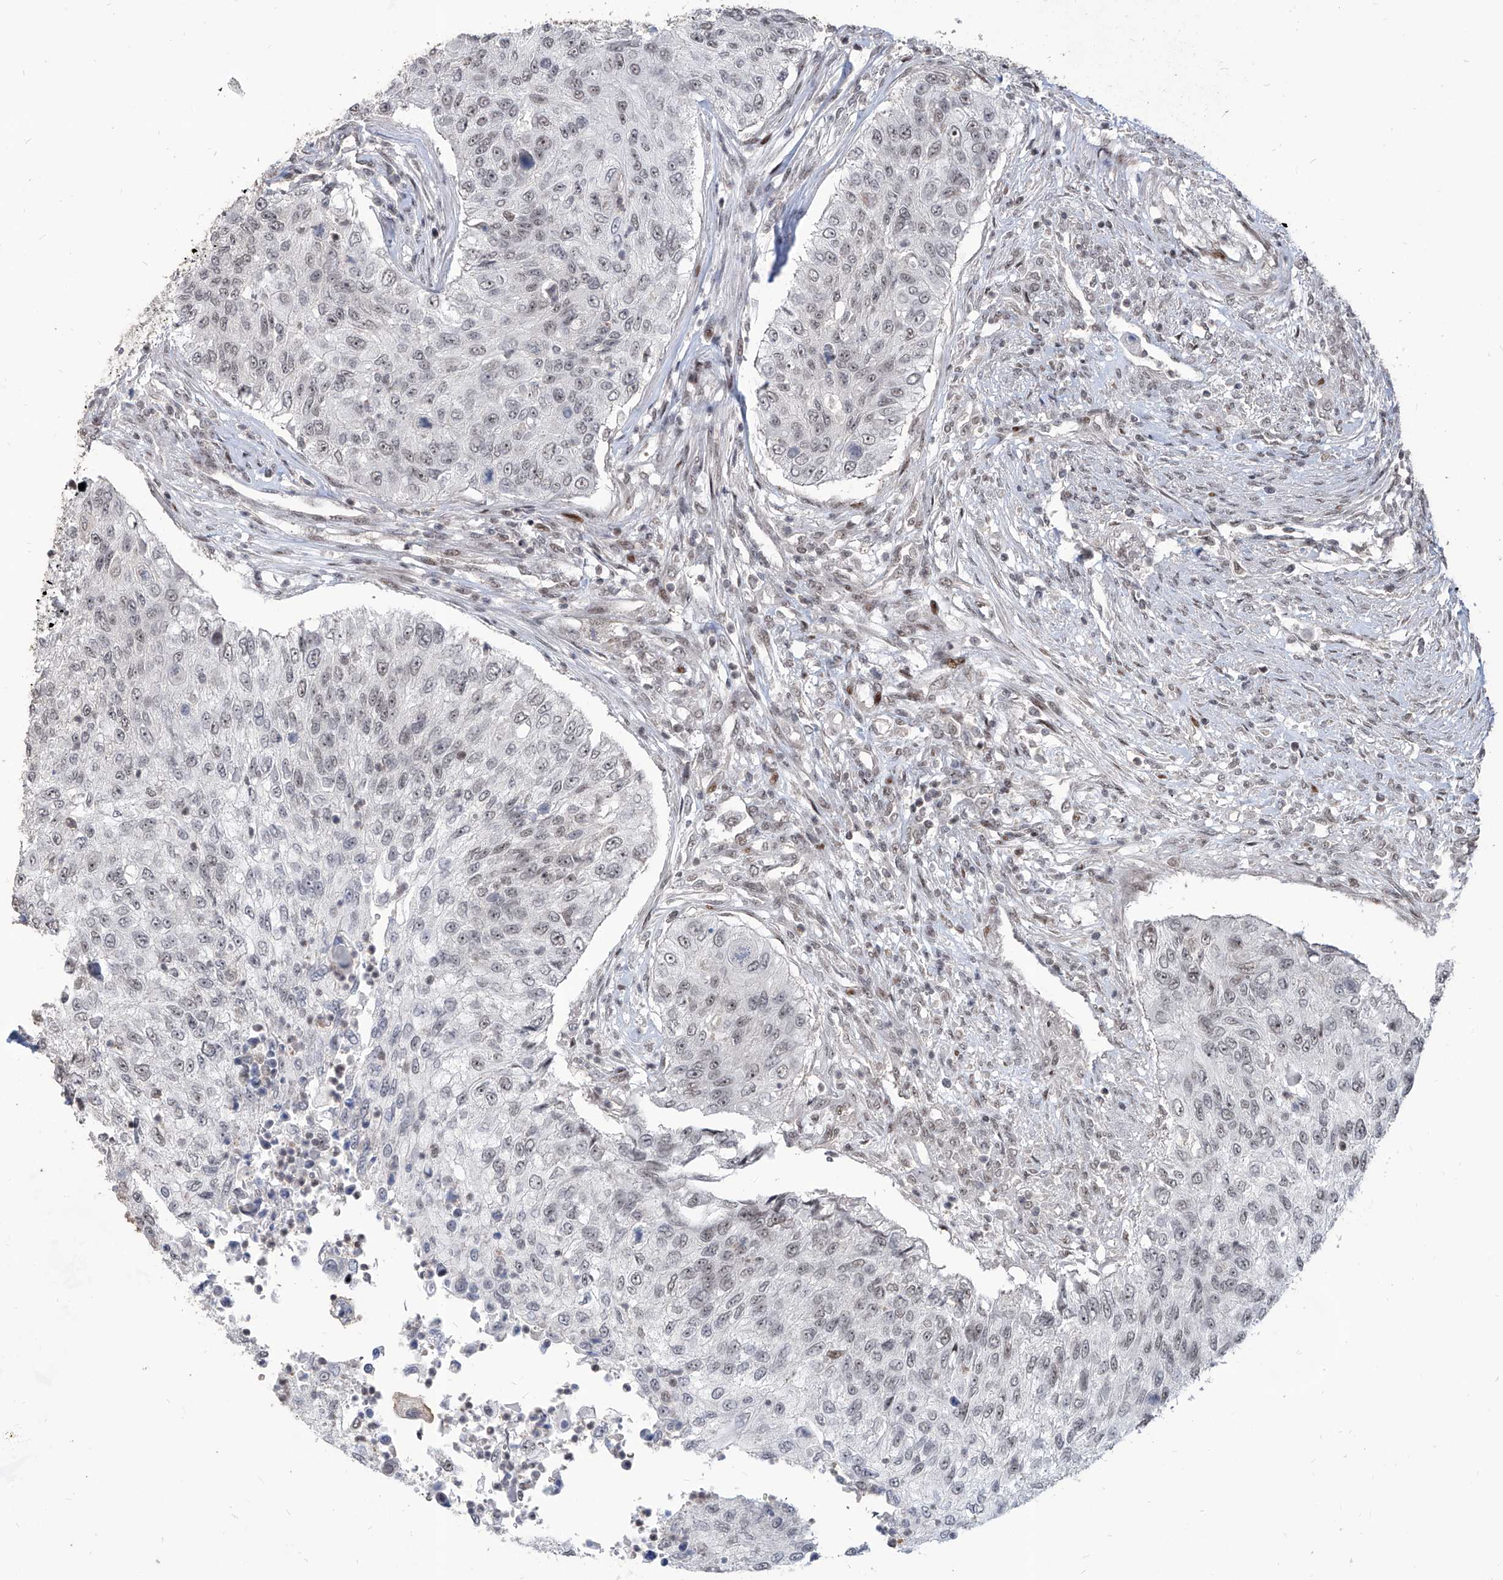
{"staining": {"intensity": "weak", "quantity": "25%-75%", "location": "nuclear"}, "tissue": "urothelial cancer", "cell_type": "Tumor cells", "image_type": "cancer", "snomed": [{"axis": "morphology", "description": "Urothelial carcinoma, High grade"}, {"axis": "topography", "description": "Urinary bladder"}], "caption": "Protein analysis of urothelial cancer tissue displays weak nuclear staining in about 25%-75% of tumor cells.", "gene": "IRF2", "patient": {"sex": "female", "age": 60}}